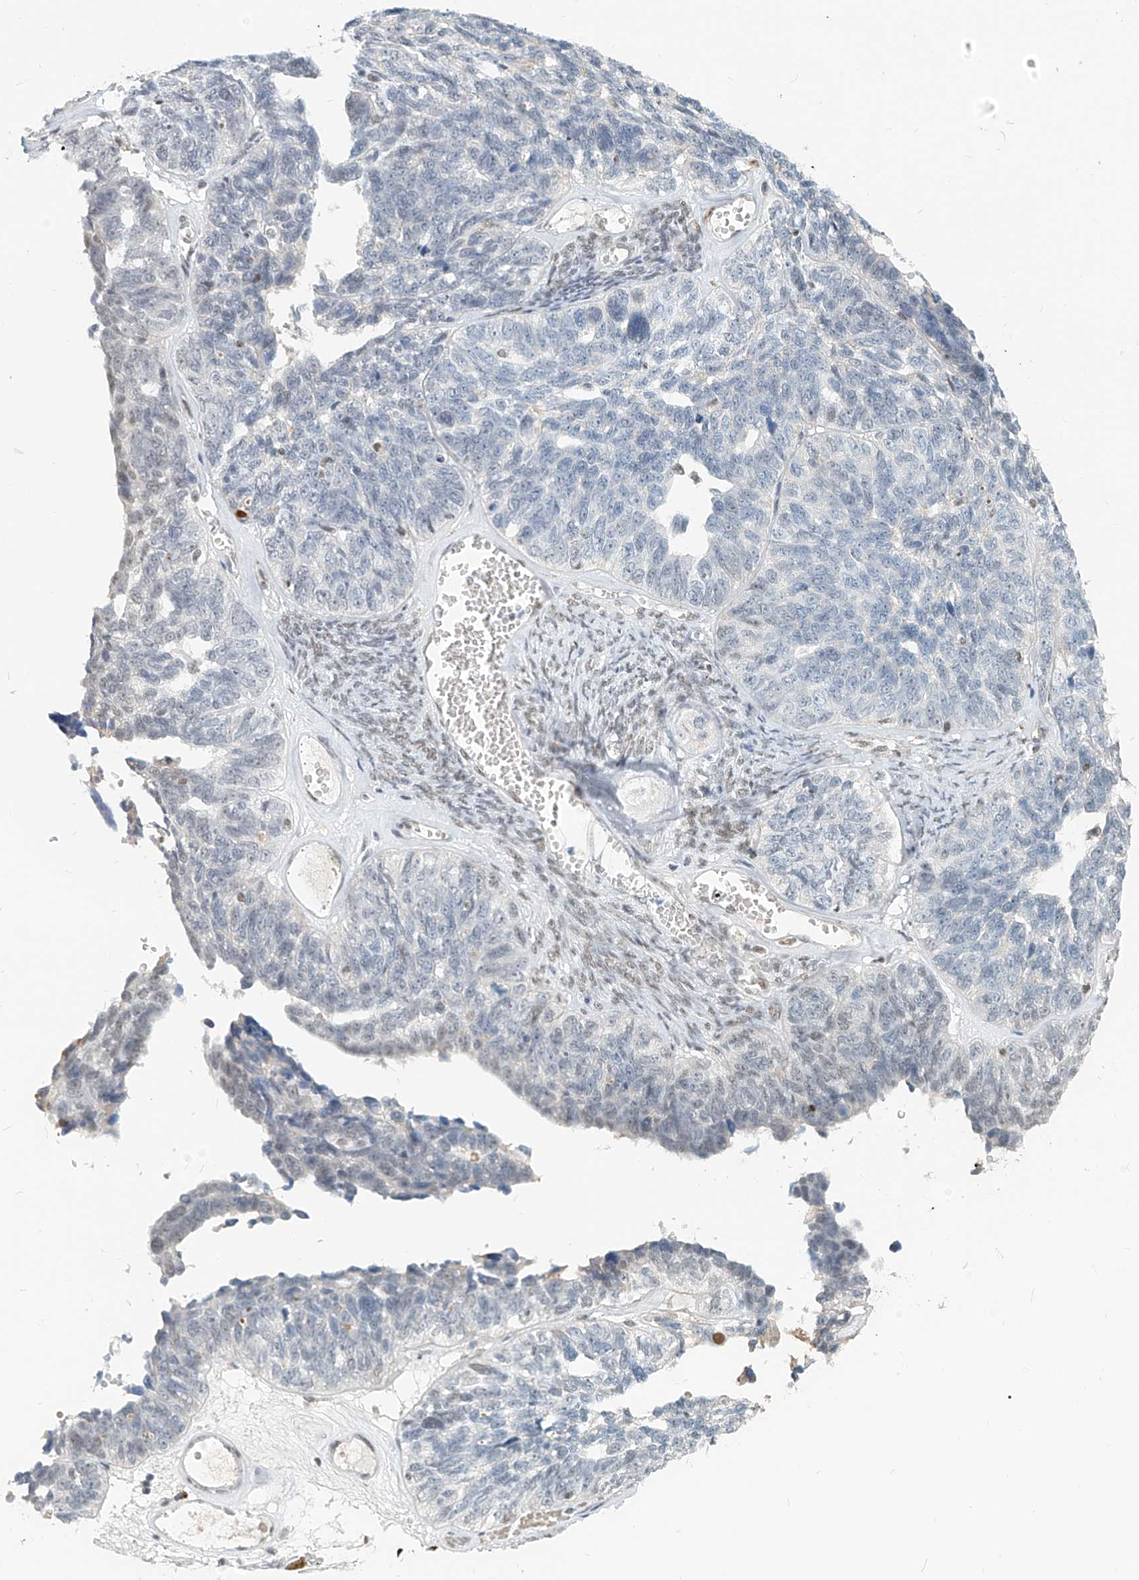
{"staining": {"intensity": "negative", "quantity": "none", "location": "none"}, "tissue": "ovarian cancer", "cell_type": "Tumor cells", "image_type": "cancer", "snomed": [{"axis": "morphology", "description": "Cystadenocarcinoma, serous, NOS"}, {"axis": "topography", "description": "Ovary"}], "caption": "DAB (3,3'-diaminobenzidine) immunohistochemical staining of human ovarian serous cystadenocarcinoma exhibits no significant positivity in tumor cells.", "gene": "SASH1", "patient": {"sex": "female", "age": 79}}